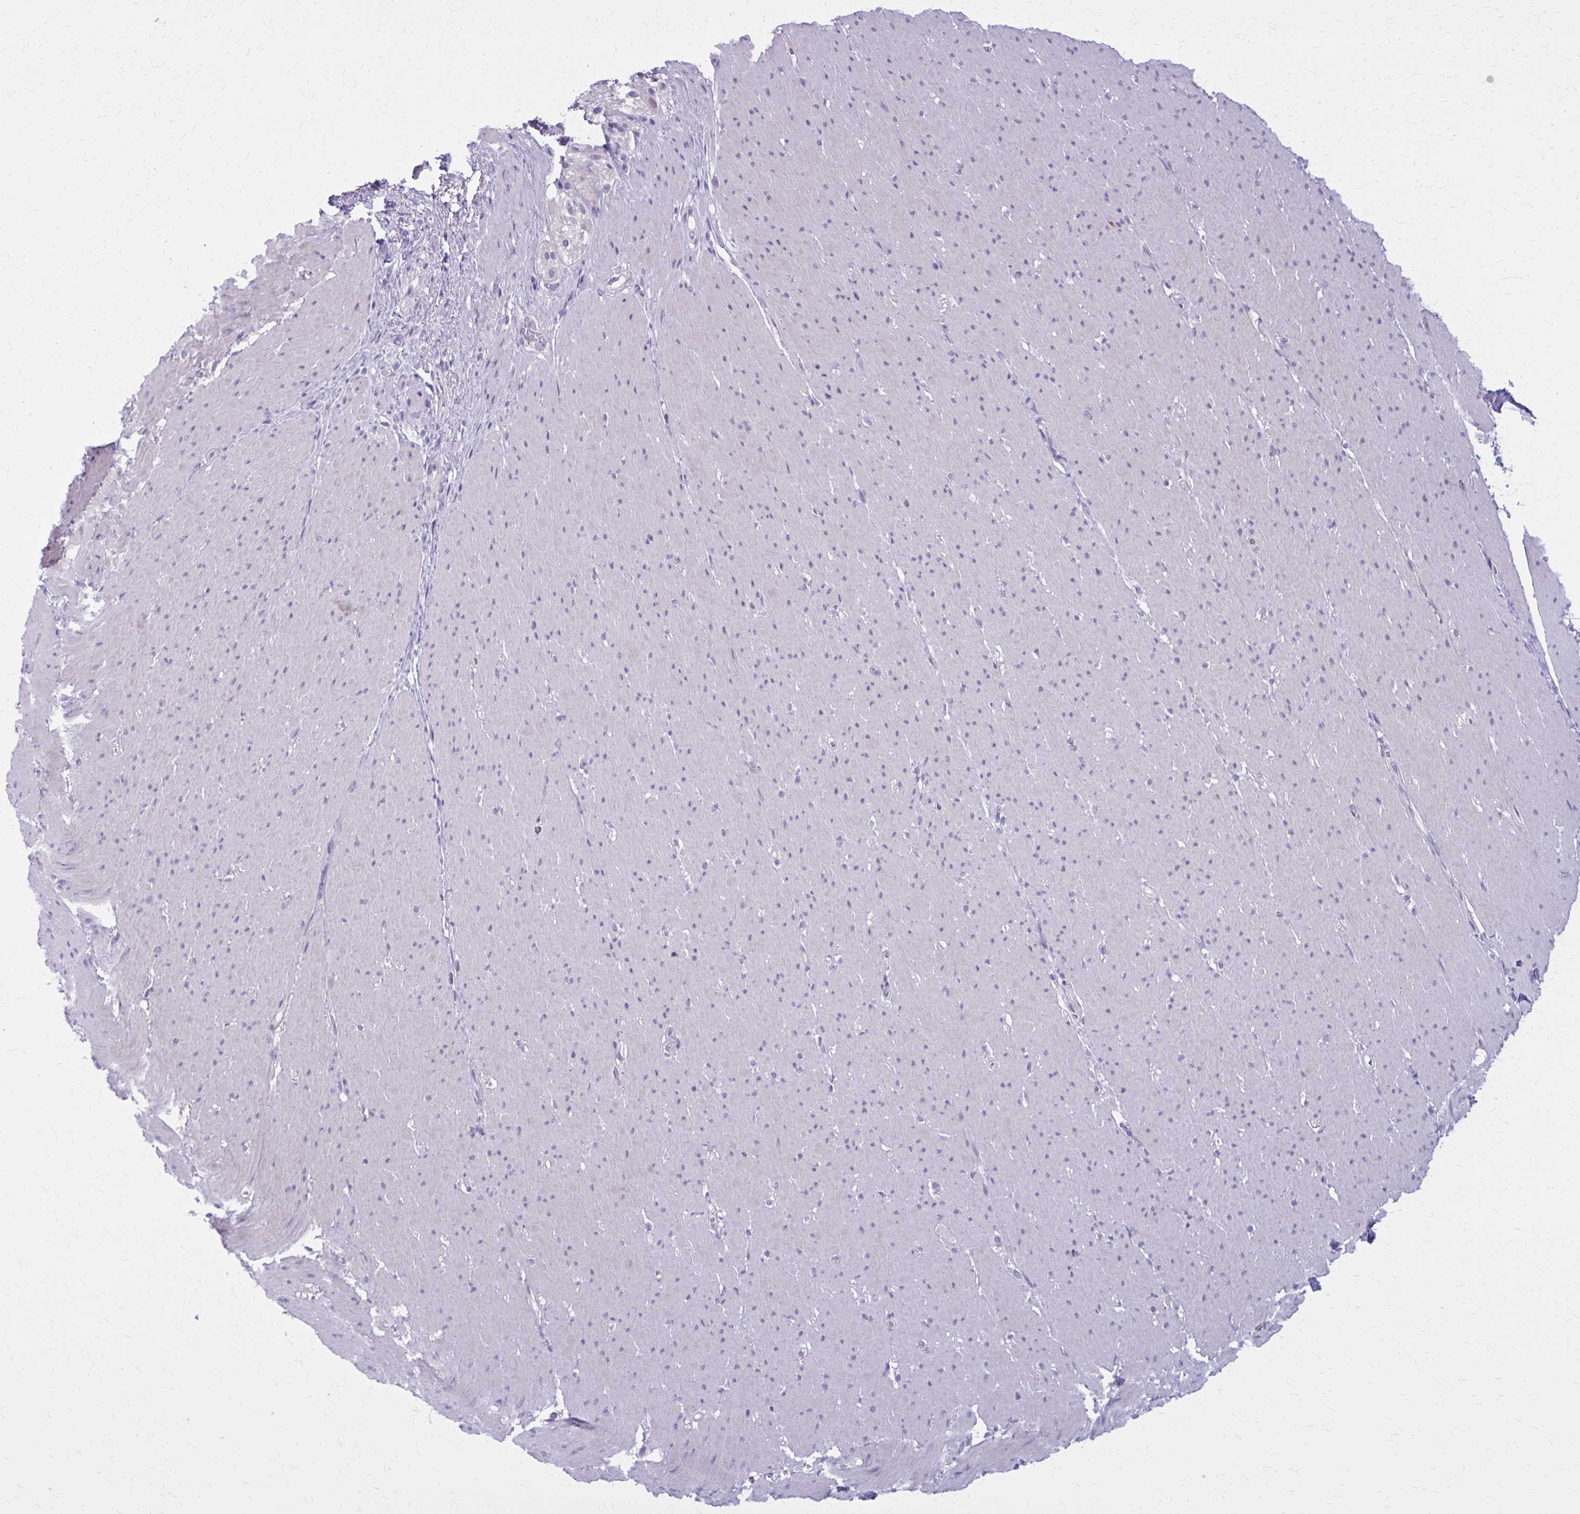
{"staining": {"intensity": "negative", "quantity": "none", "location": "none"}, "tissue": "smooth muscle", "cell_type": "Smooth muscle cells", "image_type": "normal", "snomed": [{"axis": "morphology", "description": "Normal tissue, NOS"}, {"axis": "topography", "description": "Smooth muscle"}, {"axis": "topography", "description": "Rectum"}], "caption": "Protein analysis of normal smooth muscle exhibits no significant staining in smooth muscle cells. The staining was performed using DAB (3,3'-diaminobenzidine) to visualize the protein expression in brown, while the nuclei were stained in blue with hematoxylin (Magnification: 20x).", "gene": "CD38", "patient": {"sex": "male", "age": 53}}